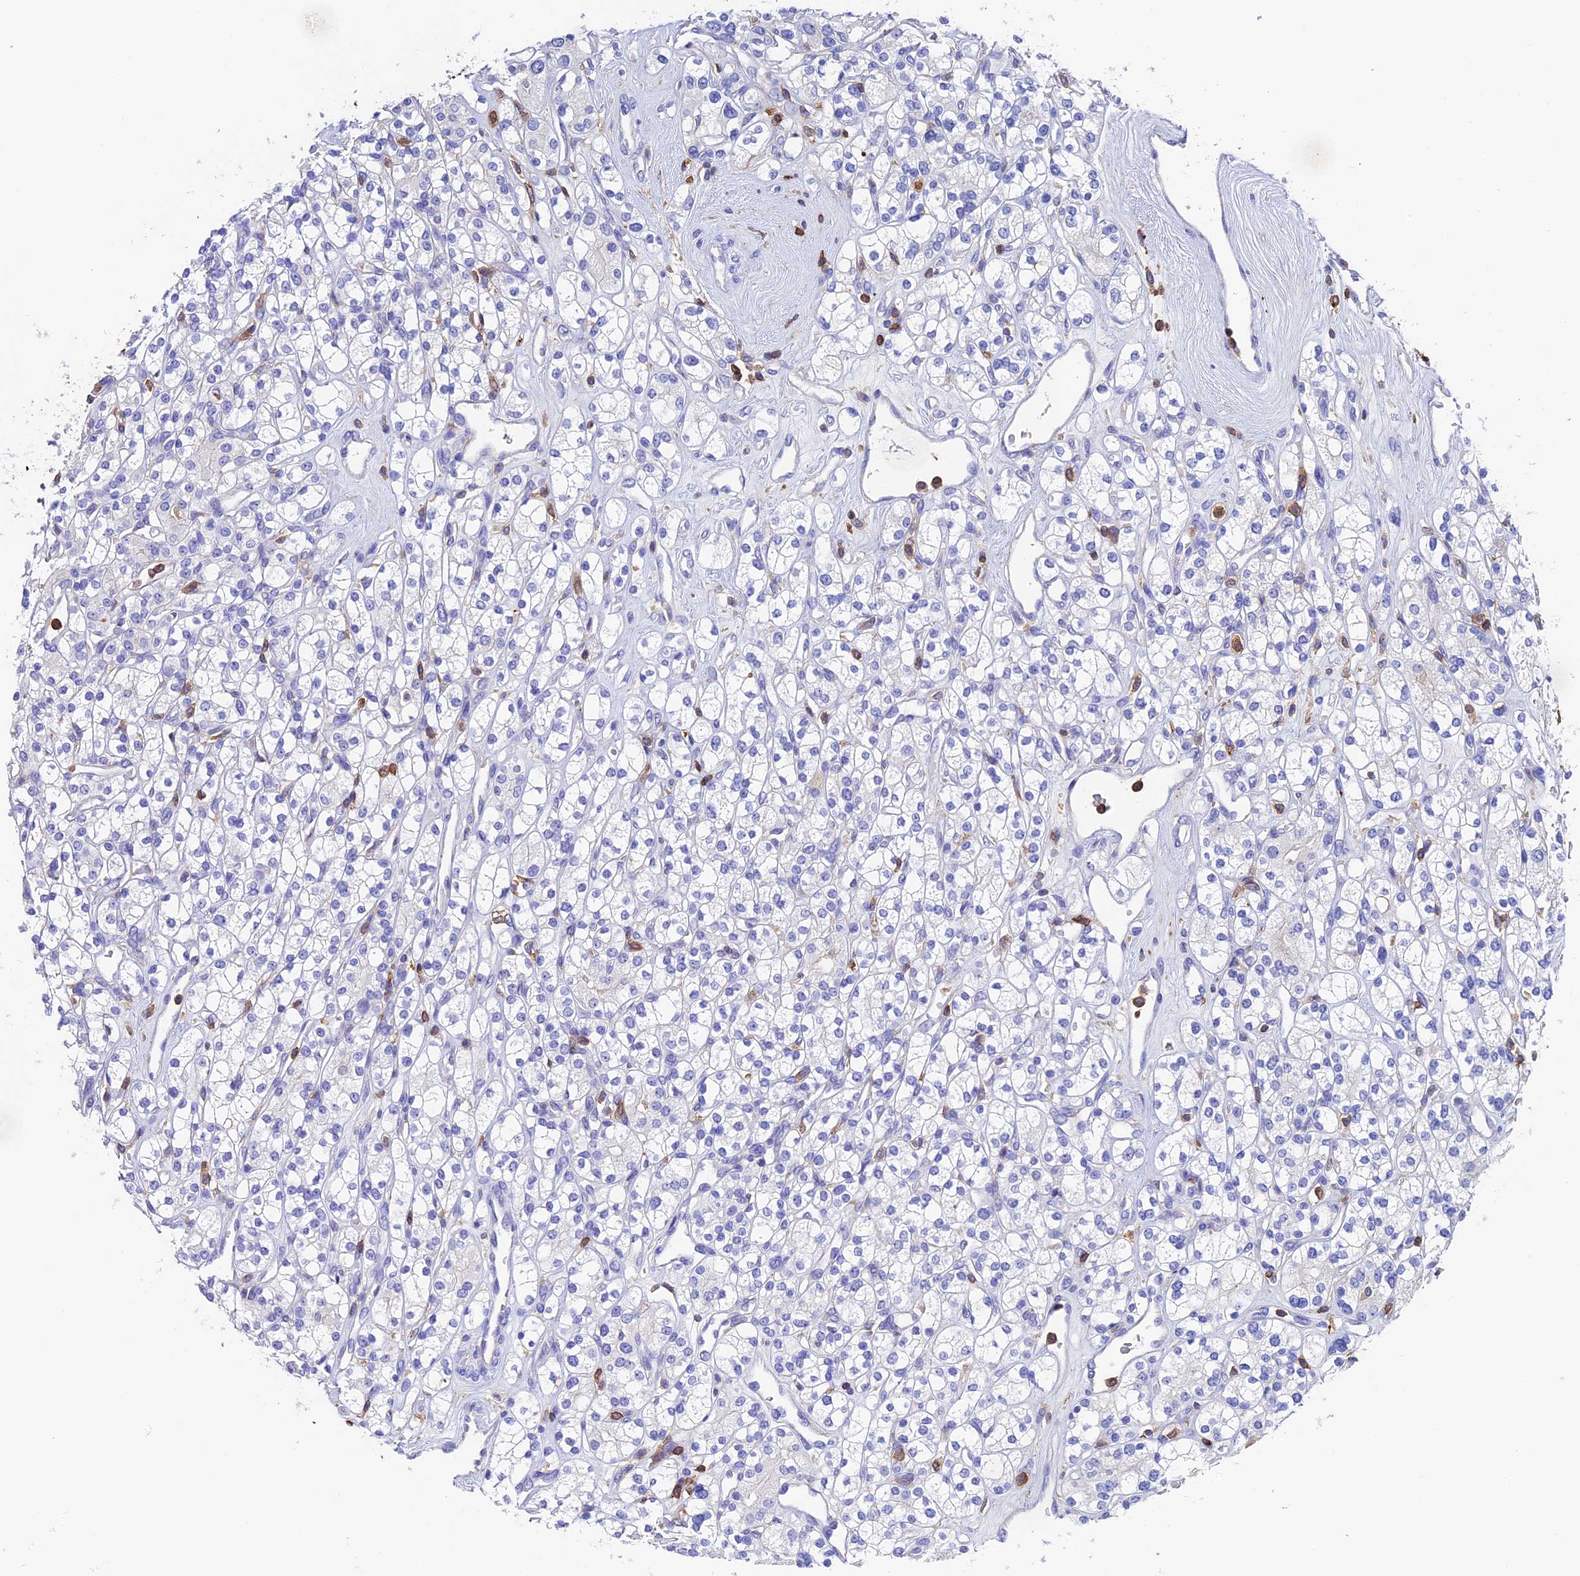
{"staining": {"intensity": "negative", "quantity": "none", "location": "none"}, "tissue": "renal cancer", "cell_type": "Tumor cells", "image_type": "cancer", "snomed": [{"axis": "morphology", "description": "Adenocarcinoma, NOS"}, {"axis": "topography", "description": "Kidney"}], "caption": "This is an immunohistochemistry image of human renal cancer. There is no staining in tumor cells.", "gene": "ADAT1", "patient": {"sex": "male", "age": 77}}